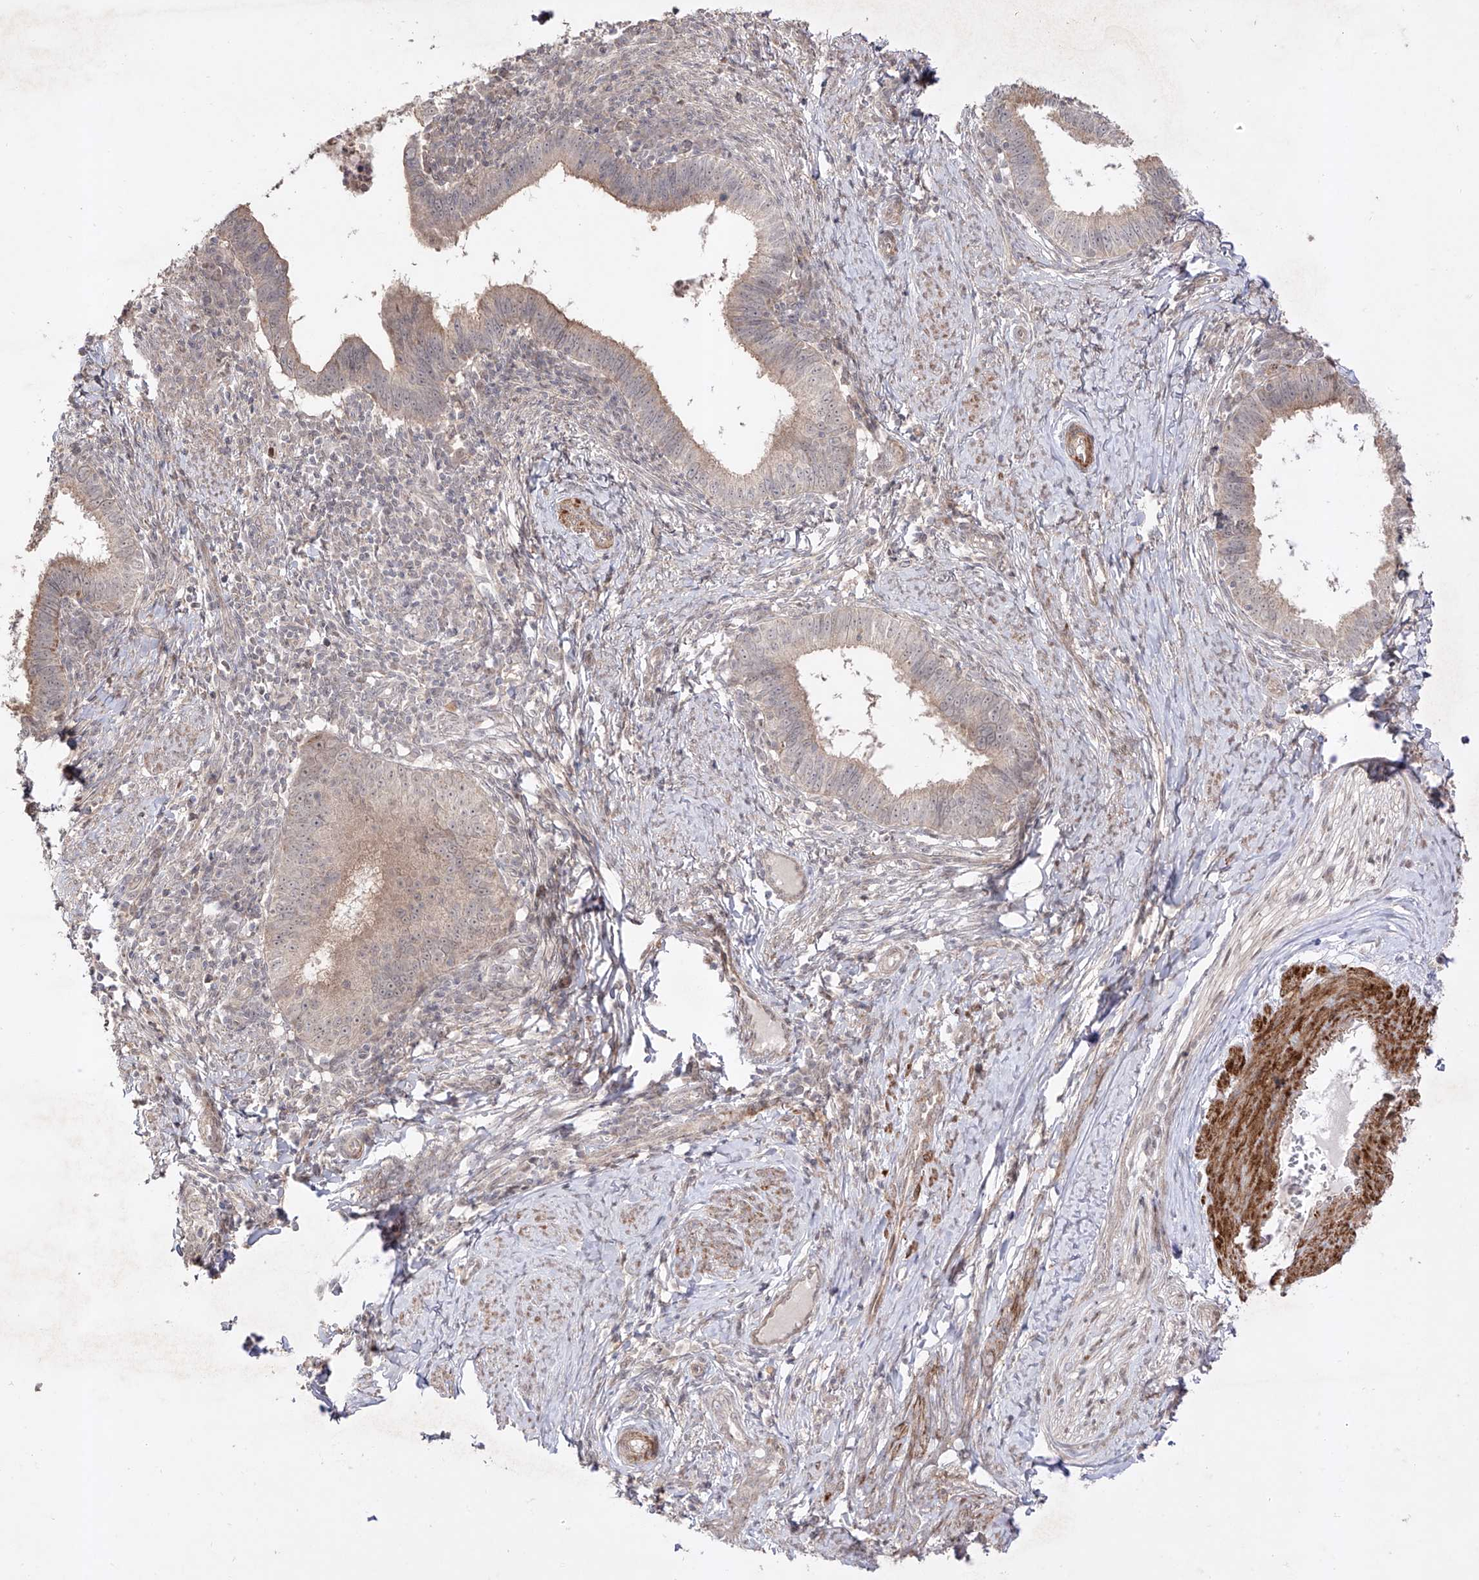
{"staining": {"intensity": "weak", "quantity": "<25%", "location": "cytoplasmic/membranous"}, "tissue": "cervical cancer", "cell_type": "Tumor cells", "image_type": "cancer", "snomed": [{"axis": "morphology", "description": "Adenocarcinoma, NOS"}, {"axis": "topography", "description": "Cervix"}], "caption": "This is an IHC photomicrograph of human adenocarcinoma (cervical). There is no staining in tumor cells.", "gene": "KDM1B", "patient": {"sex": "female", "age": 36}}